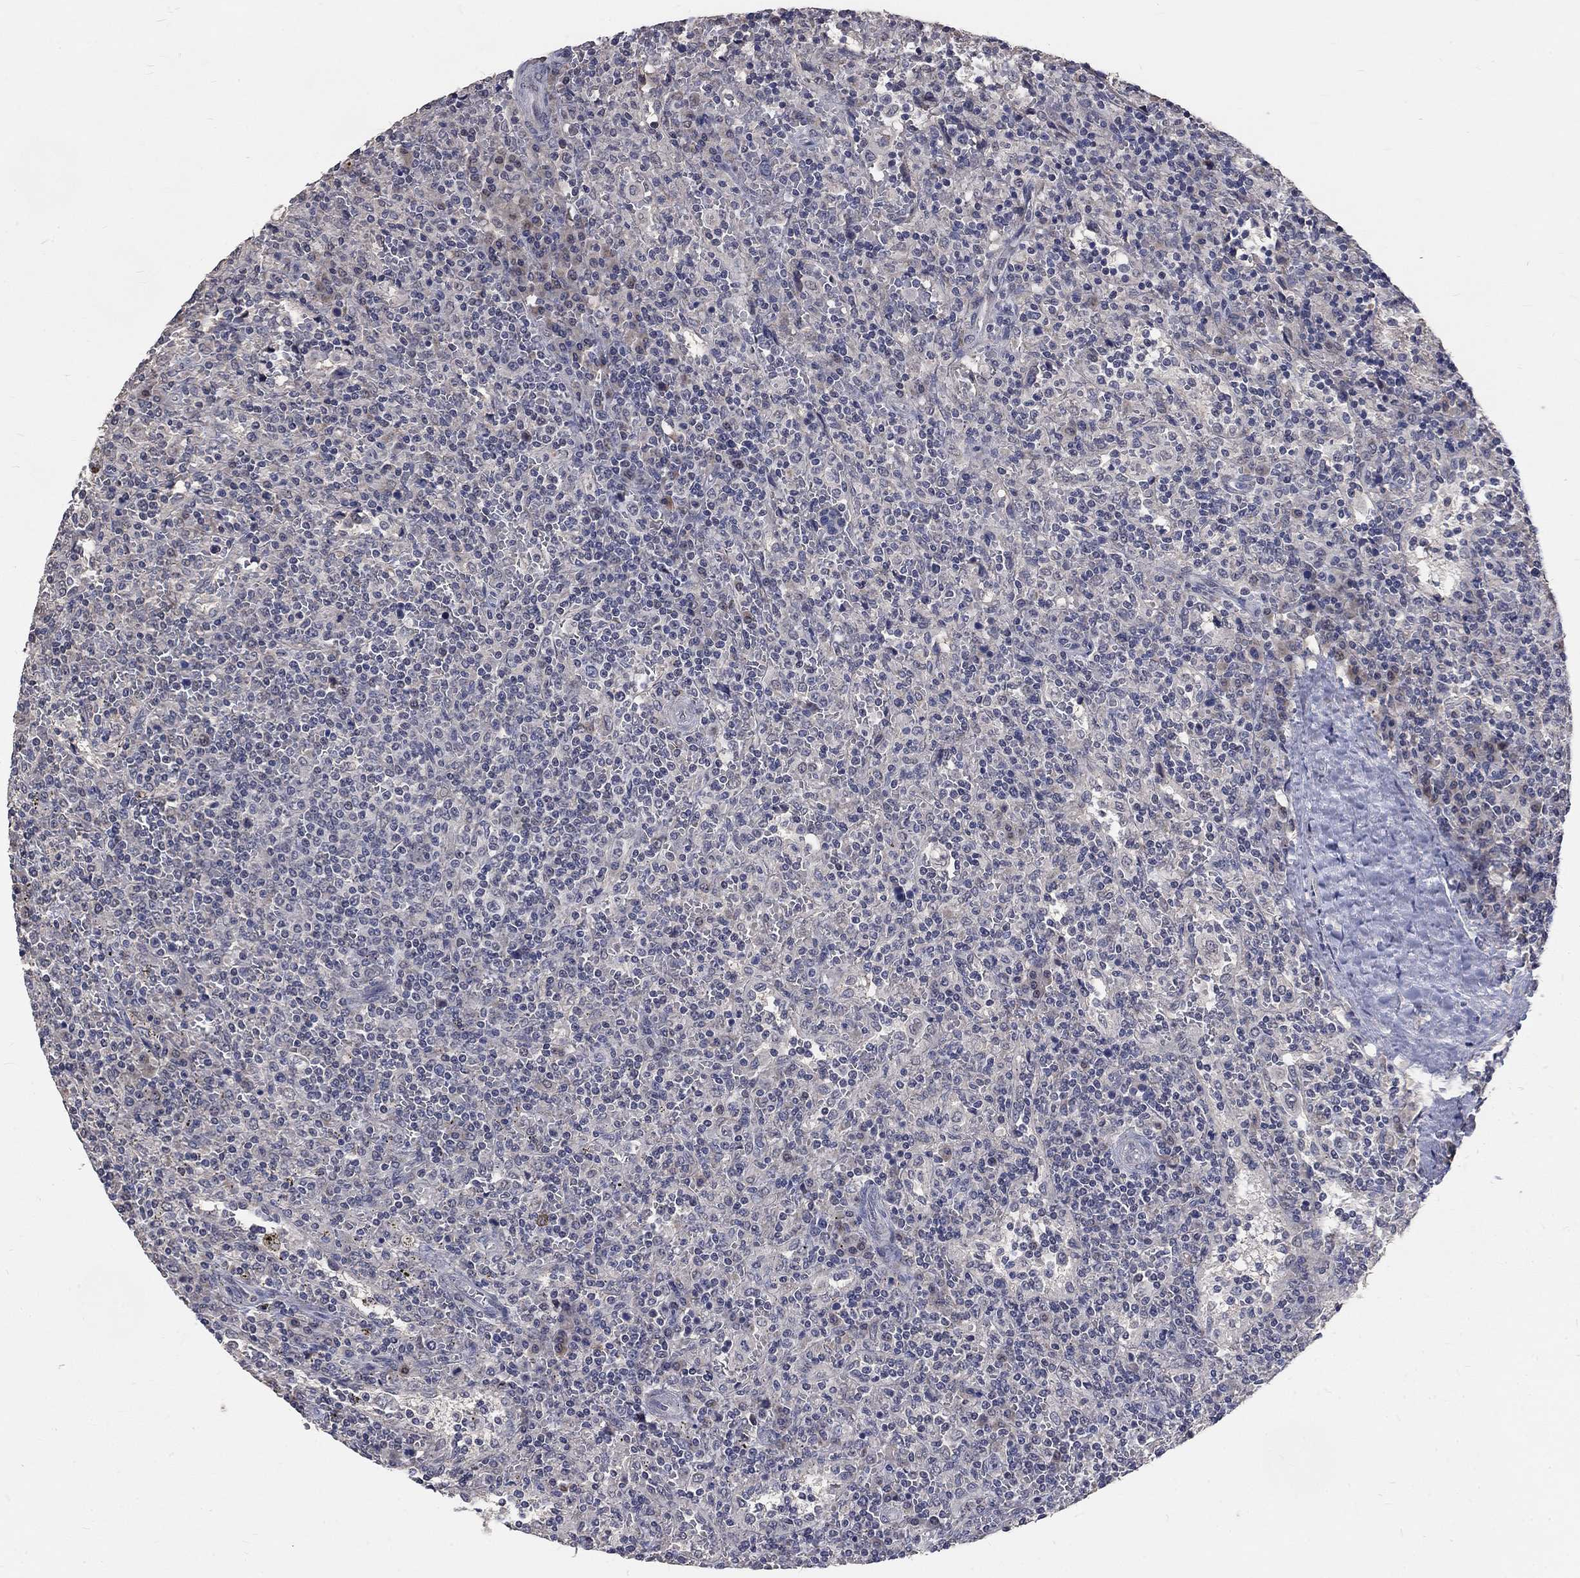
{"staining": {"intensity": "negative", "quantity": "none", "location": "none"}, "tissue": "lymphoma", "cell_type": "Tumor cells", "image_type": "cancer", "snomed": [{"axis": "morphology", "description": "Malignant lymphoma, non-Hodgkin's type, Low grade"}, {"axis": "topography", "description": "Spleen"}], "caption": "High magnification brightfield microscopy of malignant lymphoma, non-Hodgkin's type (low-grade) stained with DAB (3,3'-diaminobenzidine) (brown) and counterstained with hematoxylin (blue): tumor cells show no significant expression.", "gene": "CHST5", "patient": {"sex": "male", "age": 62}}